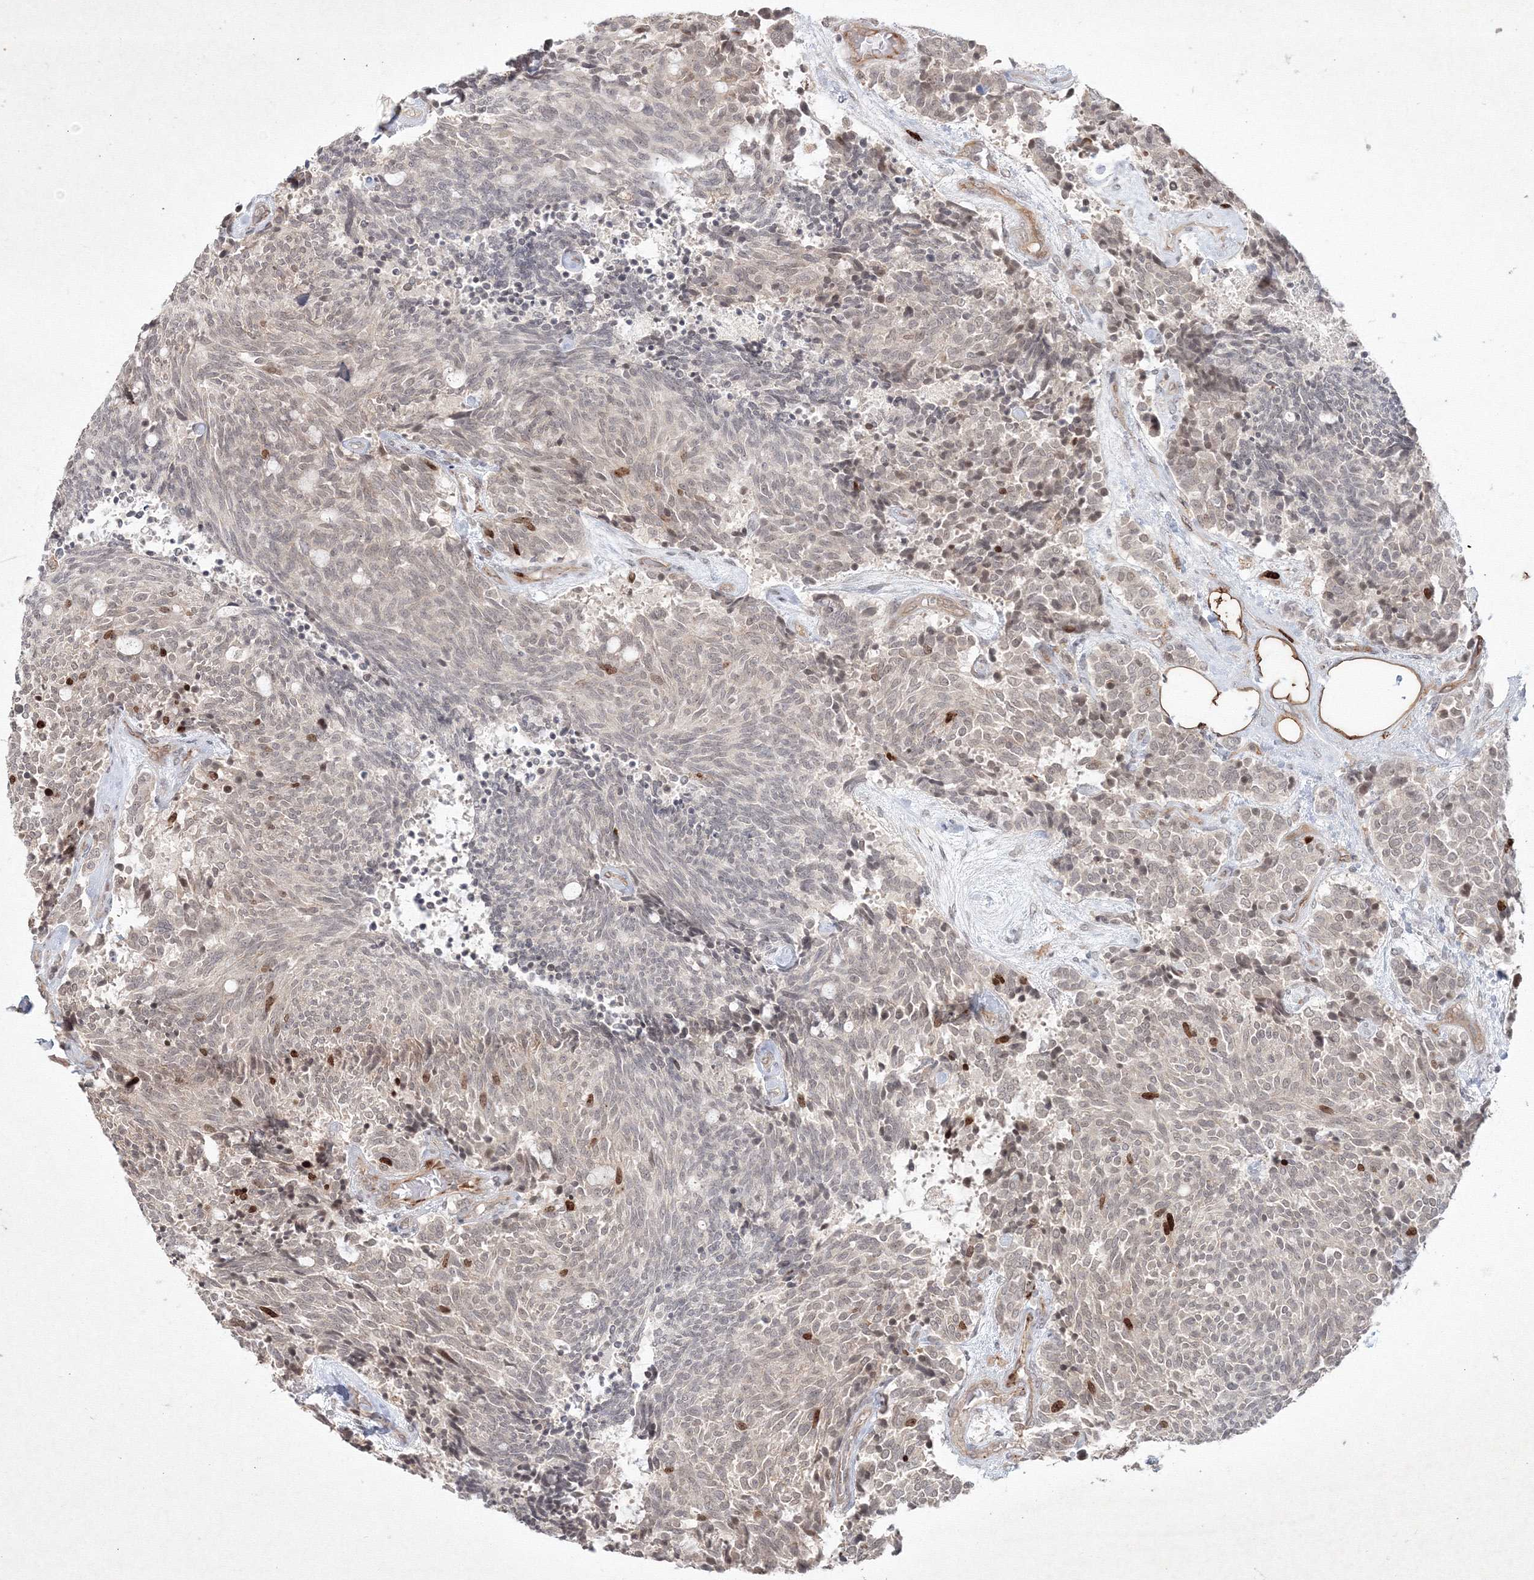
{"staining": {"intensity": "weak", "quantity": "25%-75%", "location": "nuclear"}, "tissue": "carcinoid", "cell_type": "Tumor cells", "image_type": "cancer", "snomed": [{"axis": "morphology", "description": "Carcinoid, malignant, NOS"}, {"axis": "topography", "description": "Pancreas"}], "caption": "Immunohistochemistry (IHC) of carcinoid displays low levels of weak nuclear positivity in approximately 25%-75% of tumor cells. Immunohistochemistry (IHC) stains the protein in brown and the nuclei are stained blue.", "gene": "KIF20A", "patient": {"sex": "female", "age": 54}}